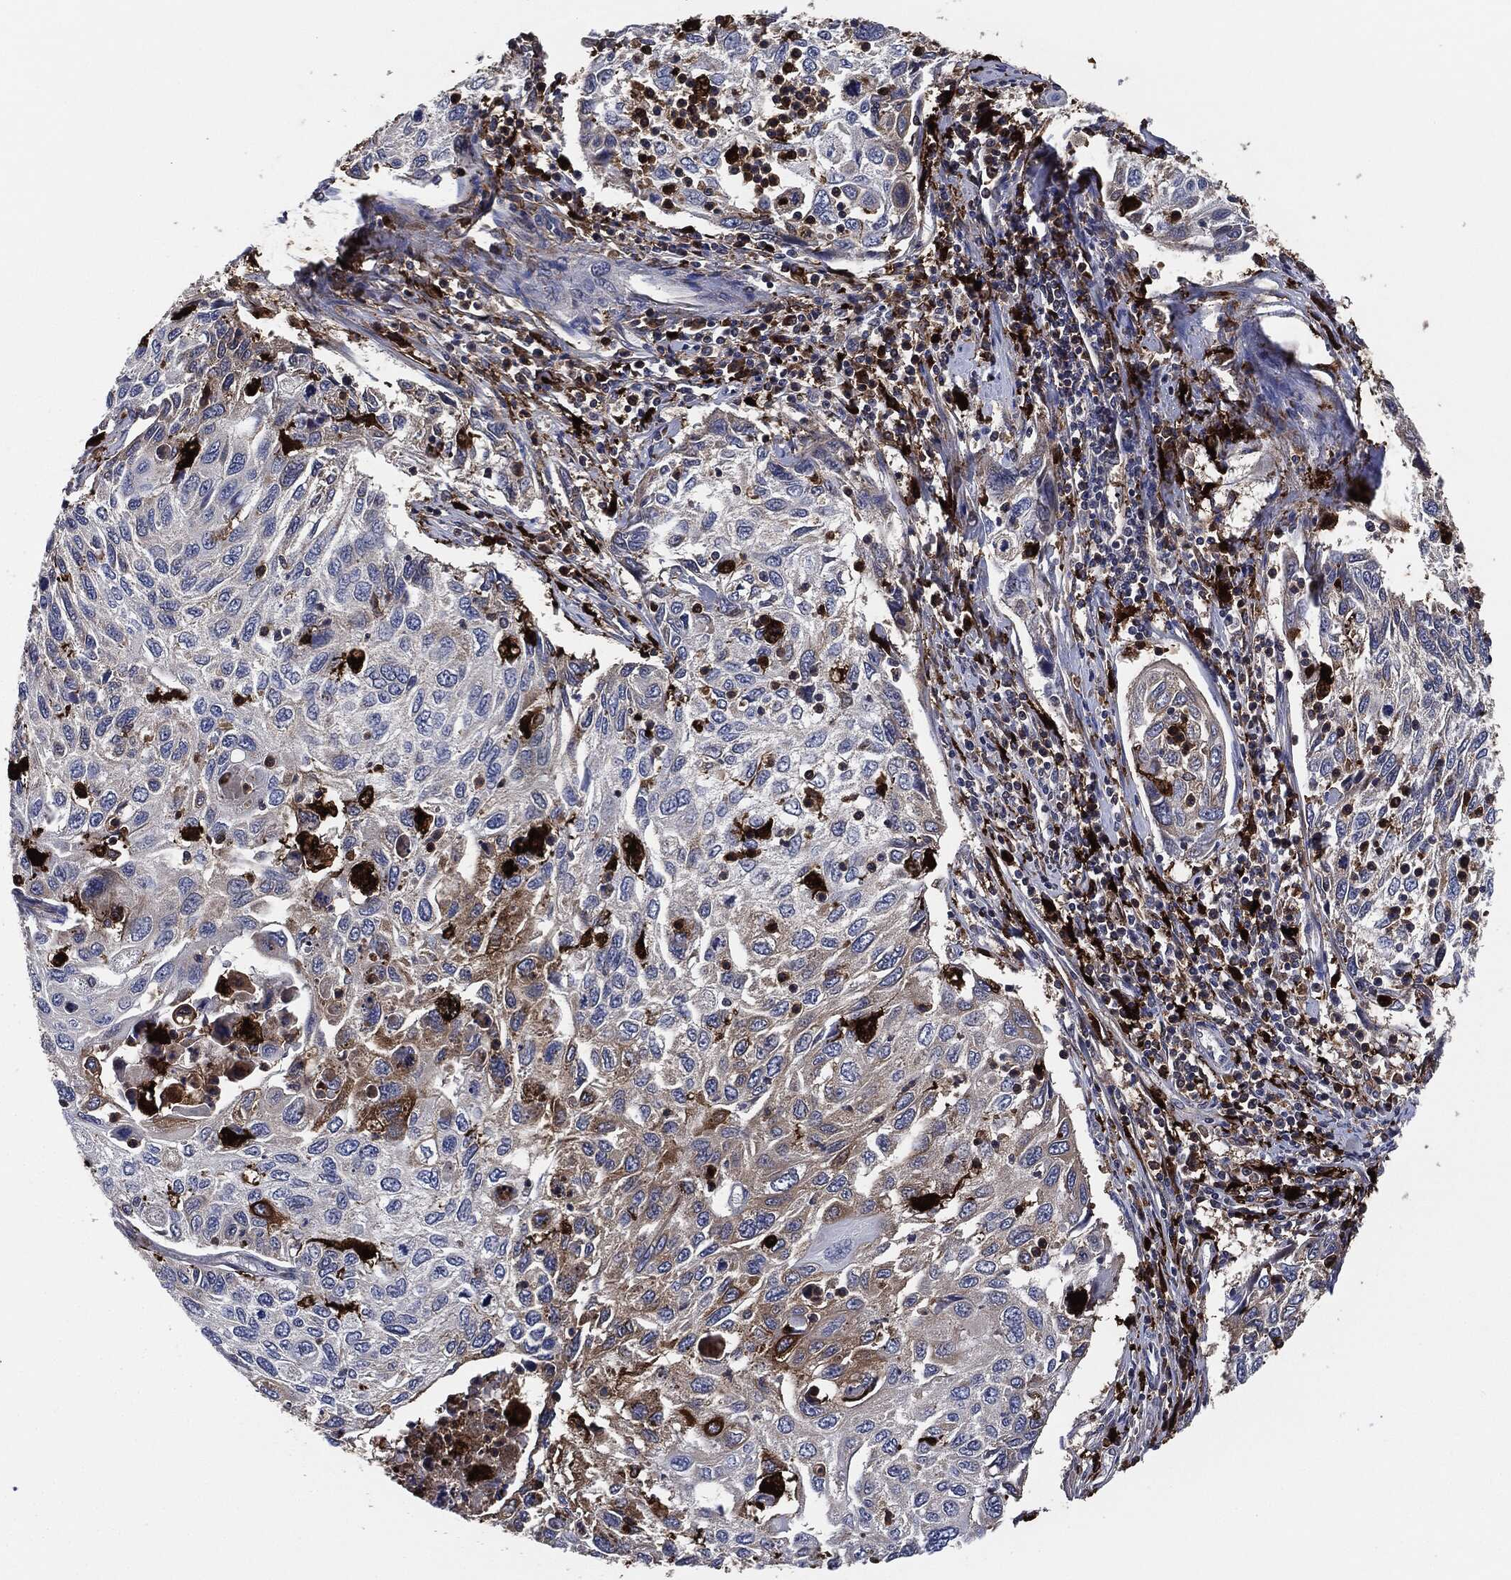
{"staining": {"intensity": "moderate", "quantity": "<25%", "location": "cytoplasmic/membranous"}, "tissue": "cervical cancer", "cell_type": "Tumor cells", "image_type": "cancer", "snomed": [{"axis": "morphology", "description": "Squamous cell carcinoma, NOS"}, {"axis": "topography", "description": "Cervix"}], "caption": "A brown stain highlights moderate cytoplasmic/membranous expression of a protein in cervical squamous cell carcinoma tumor cells.", "gene": "TMEM11", "patient": {"sex": "female", "age": 70}}